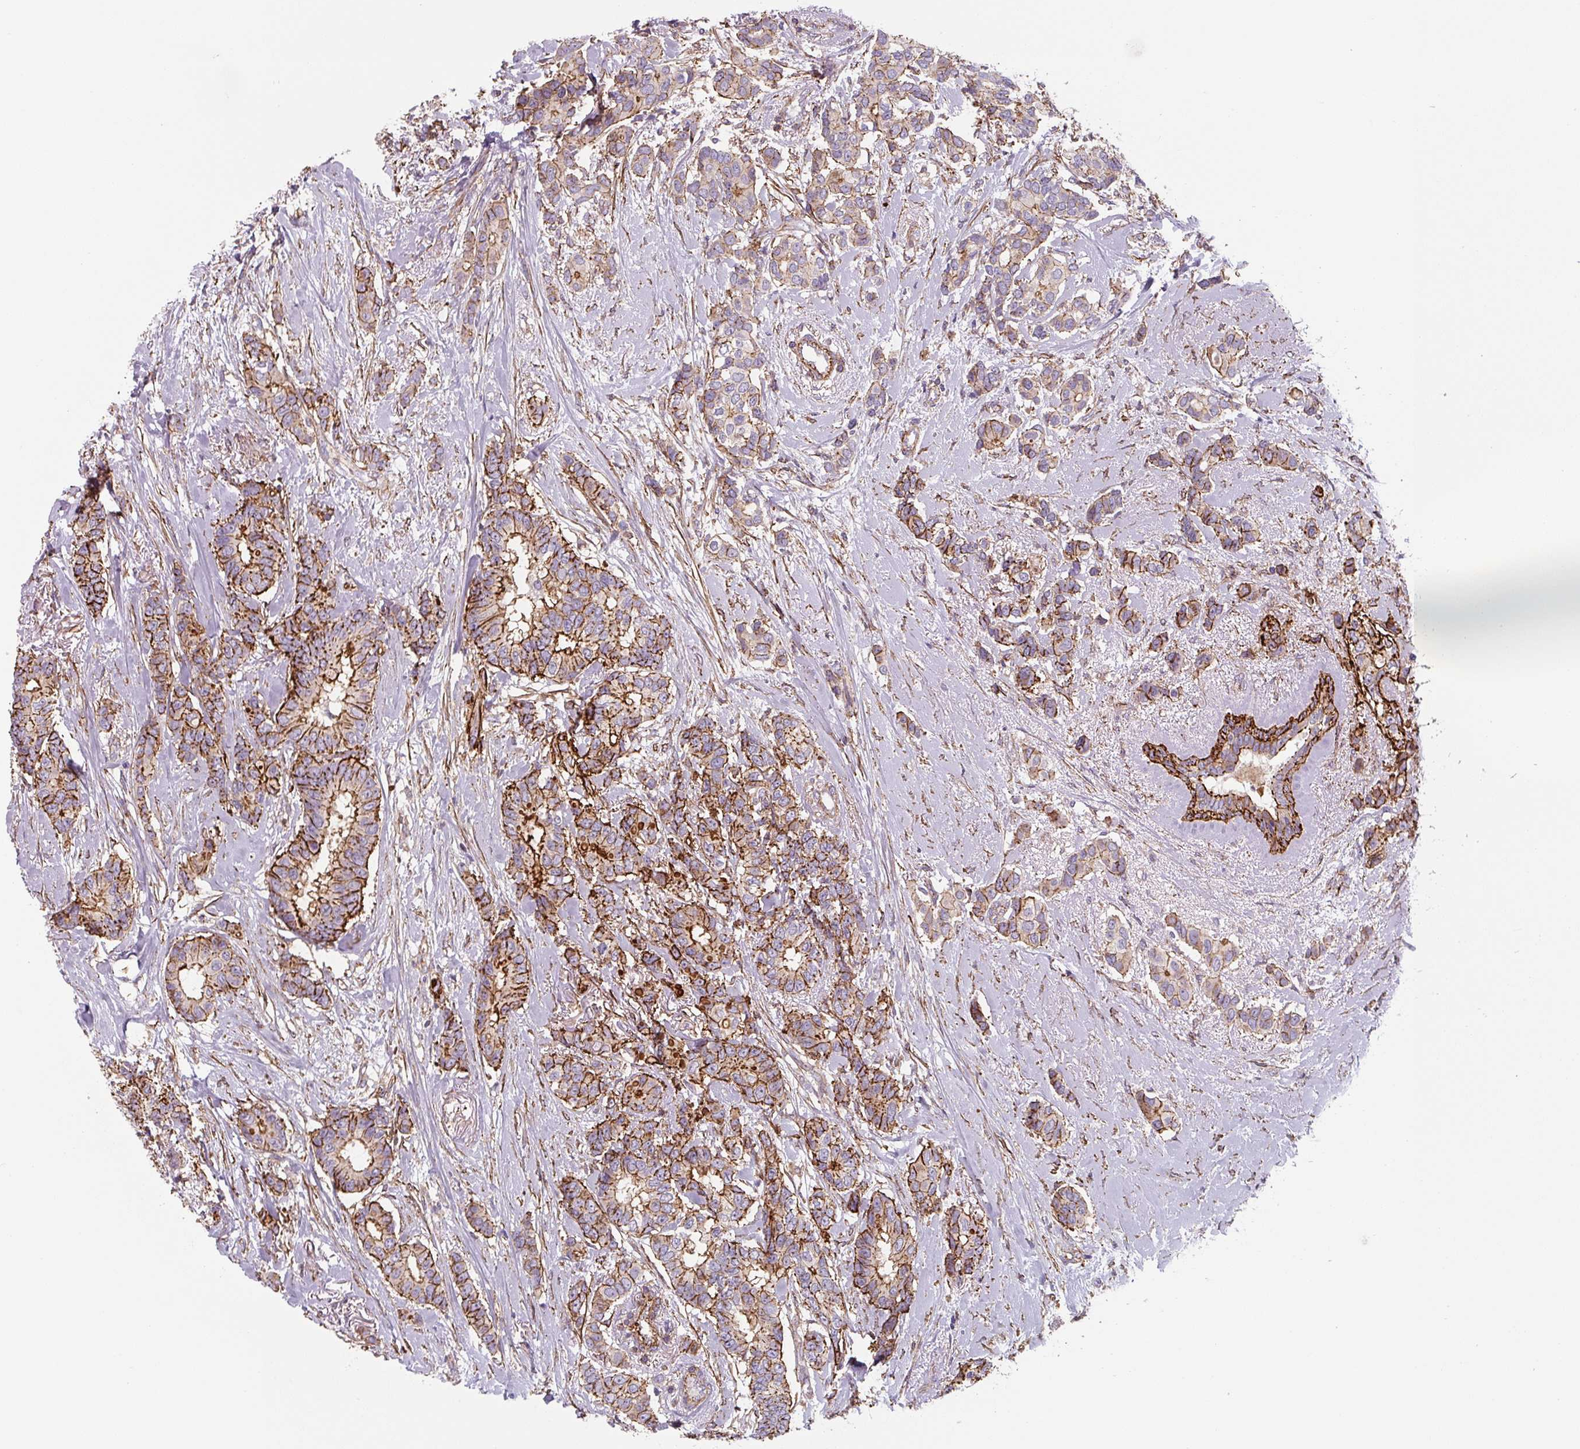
{"staining": {"intensity": "moderate", "quantity": ">75%", "location": "cytoplasmic/membranous"}, "tissue": "breast cancer", "cell_type": "Tumor cells", "image_type": "cancer", "snomed": [{"axis": "morphology", "description": "Duct carcinoma"}, {"axis": "topography", "description": "Breast"}], "caption": "This is a photomicrograph of immunohistochemistry staining of breast cancer, which shows moderate staining in the cytoplasmic/membranous of tumor cells.", "gene": "DHFR2", "patient": {"sex": "female", "age": 73}}